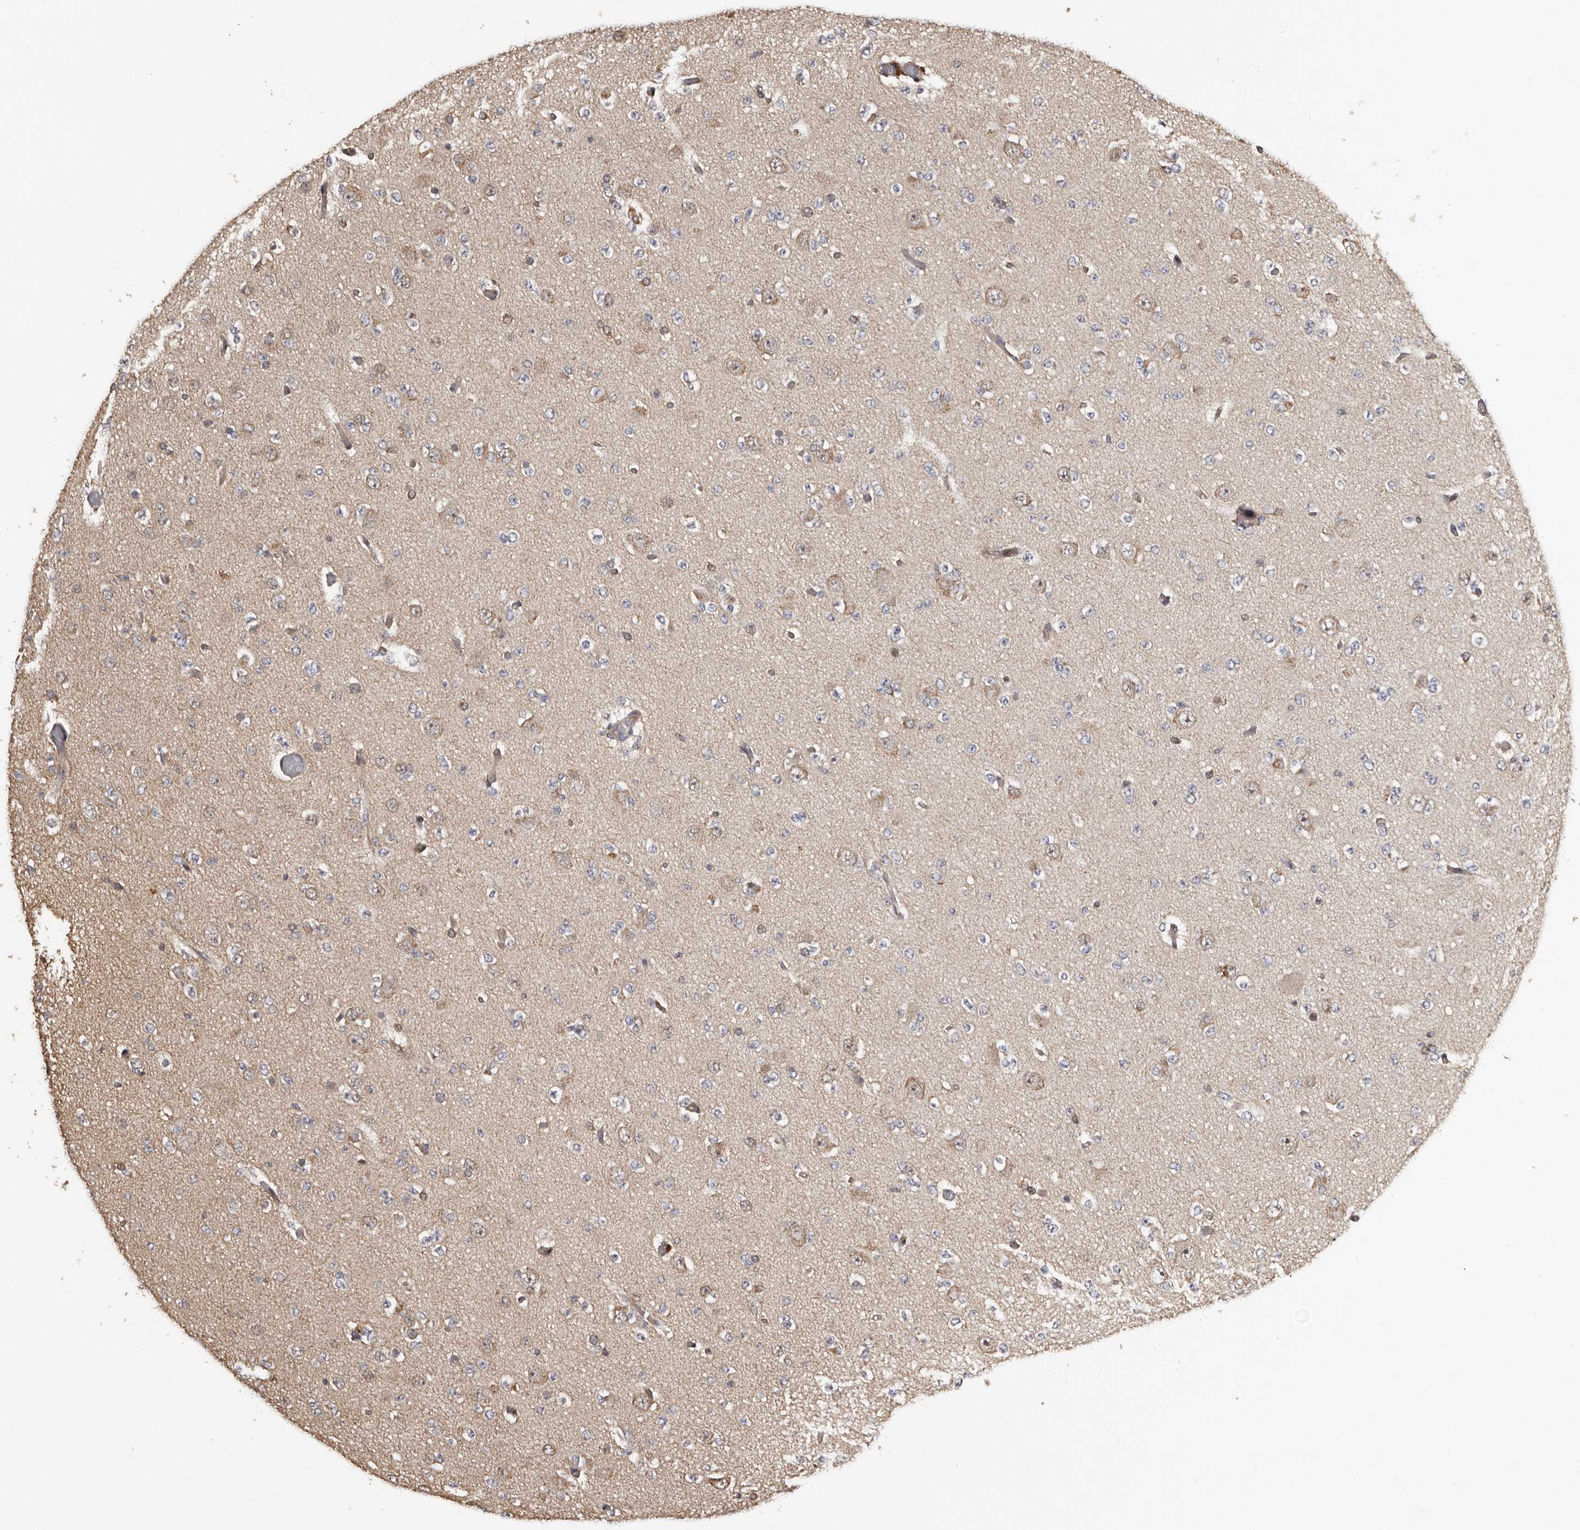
{"staining": {"intensity": "negative", "quantity": "none", "location": "none"}, "tissue": "glioma", "cell_type": "Tumor cells", "image_type": "cancer", "snomed": [{"axis": "morphology", "description": "Glioma, malignant, Low grade"}, {"axis": "topography", "description": "Brain"}], "caption": "High power microscopy histopathology image of an immunohistochemistry image of glioma, revealing no significant staining in tumor cells.", "gene": "SERTAD4", "patient": {"sex": "female", "age": 22}}